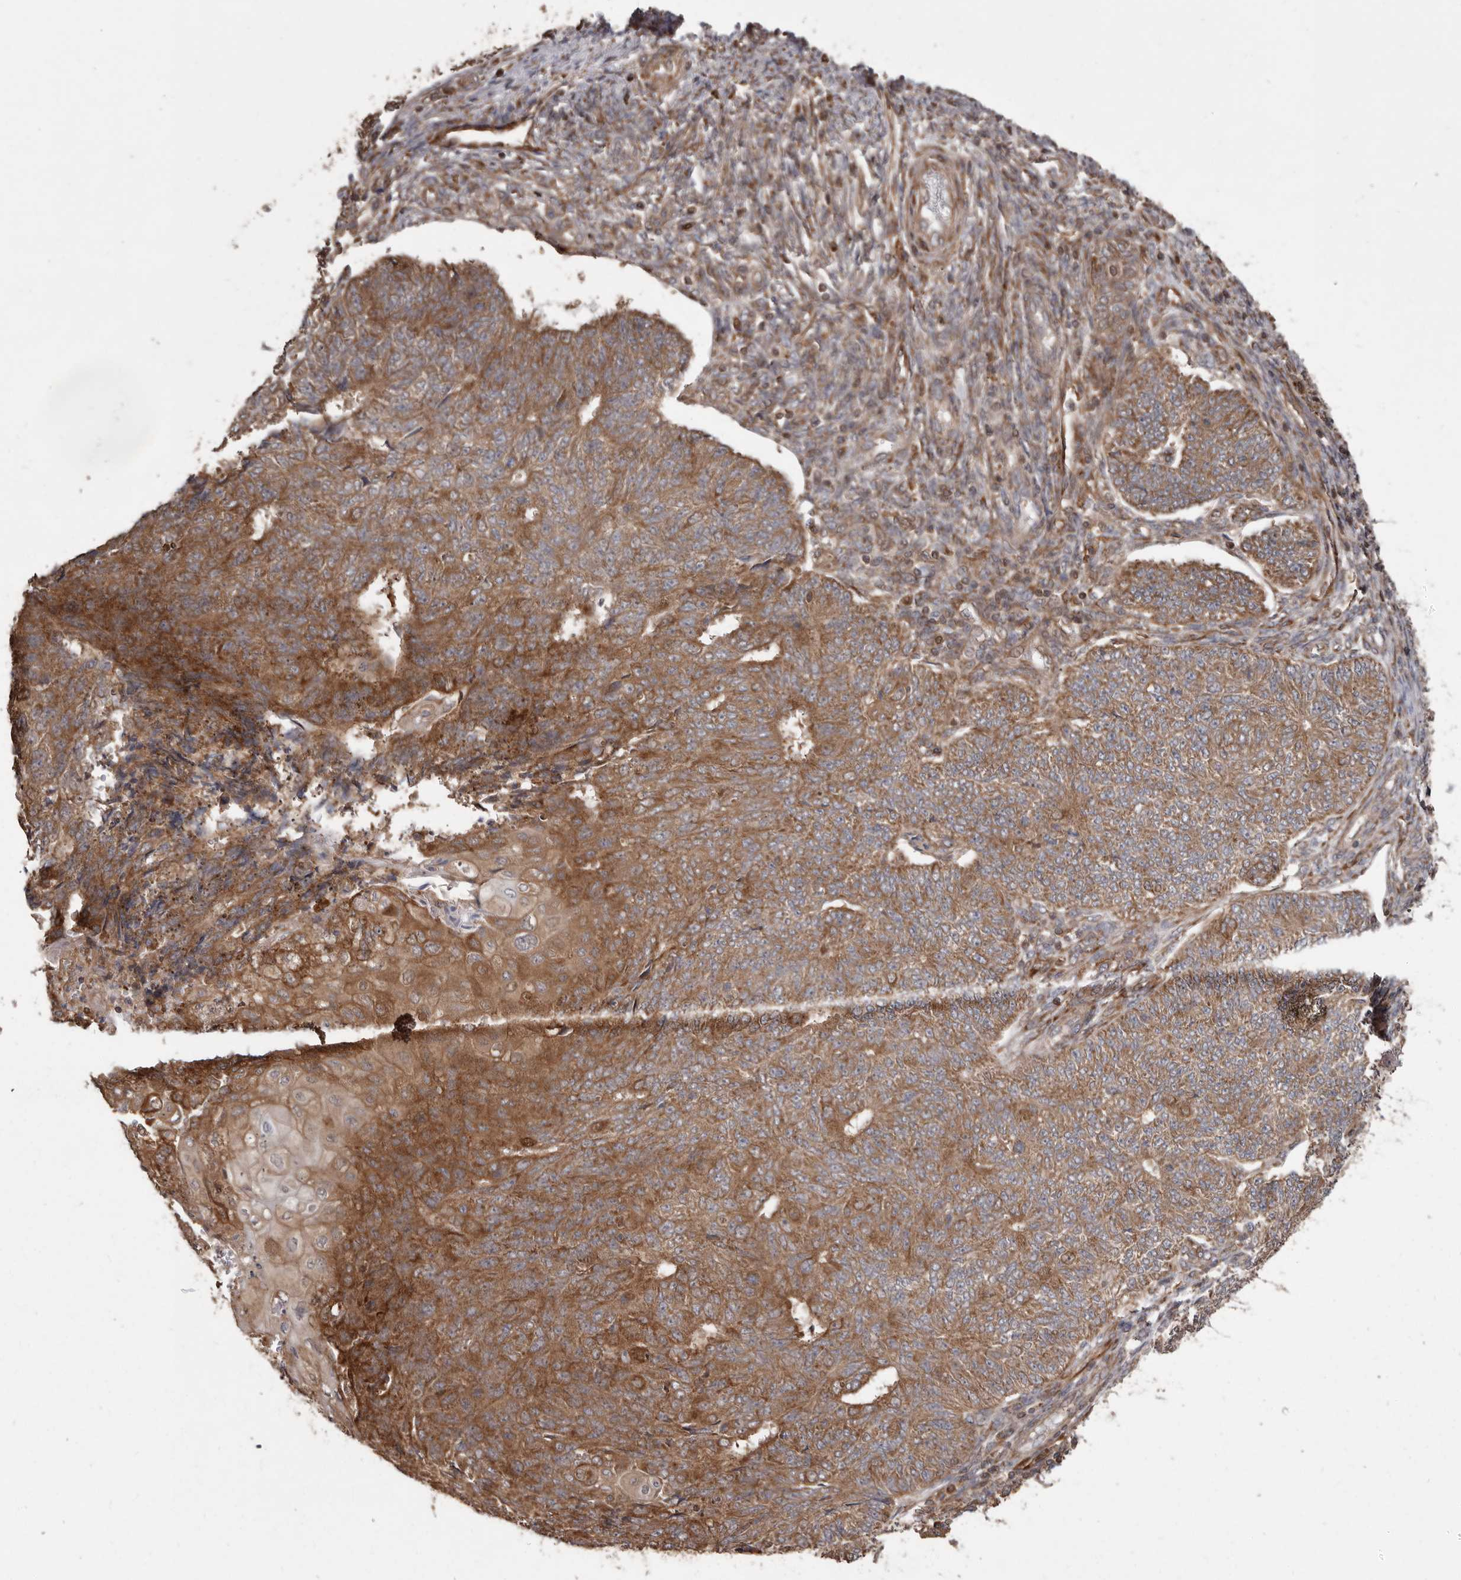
{"staining": {"intensity": "moderate", "quantity": ">75%", "location": "cytoplasmic/membranous"}, "tissue": "endometrial cancer", "cell_type": "Tumor cells", "image_type": "cancer", "snomed": [{"axis": "morphology", "description": "Adenocarcinoma, NOS"}, {"axis": "topography", "description": "Endometrium"}], "caption": "Immunohistochemistry micrograph of endometrial cancer (adenocarcinoma) stained for a protein (brown), which demonstrates medium levels of moderate cytoplasmic/membranous staining in approximately >75% of tumor cells.", "gene": "FLAD1", "patient": {"sex": "female", "age": 32}}